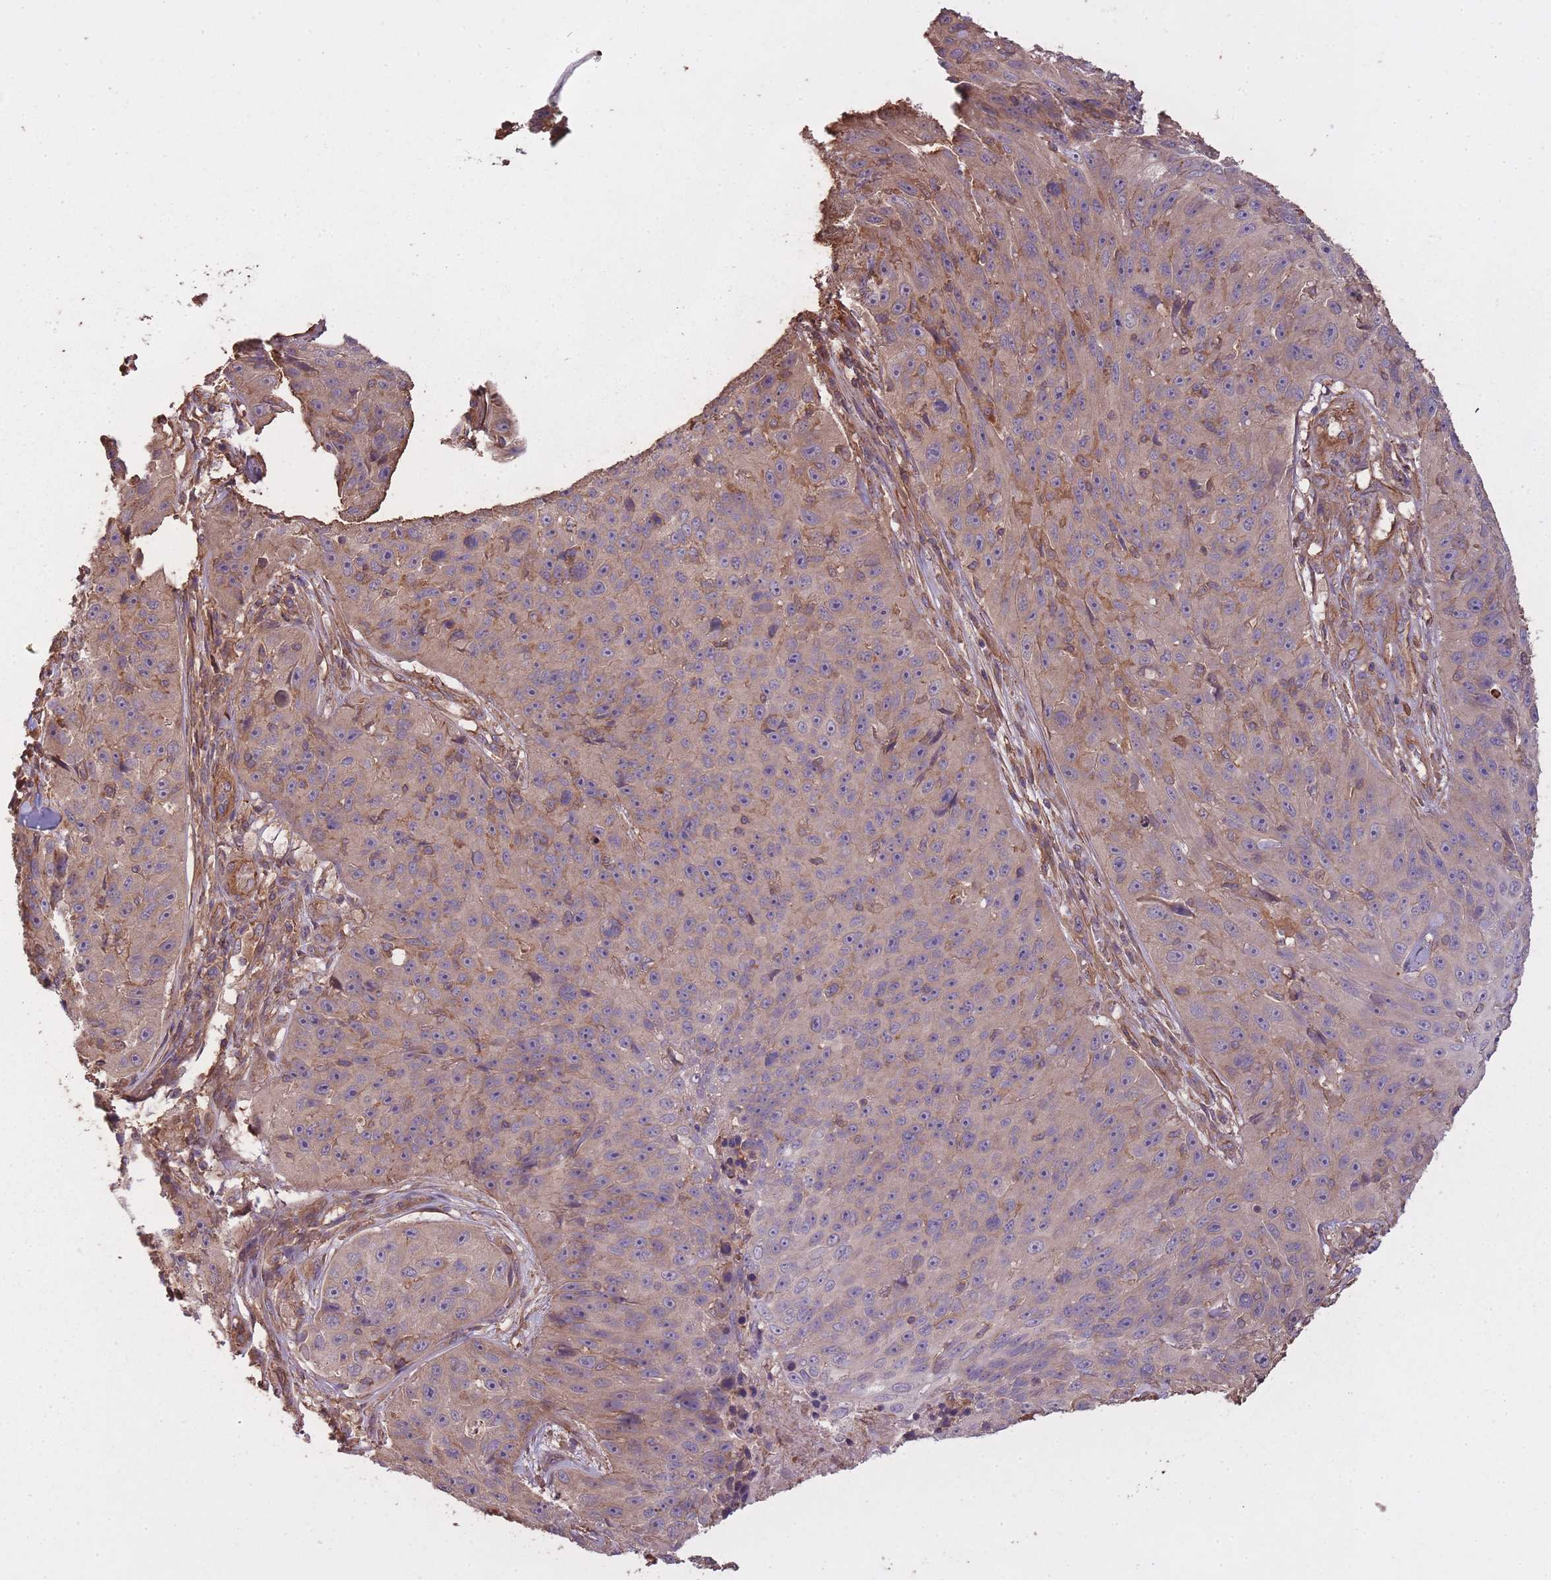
{"staining": {"intensity": "weak", "quantity": "25%-75%", "location": "cytoplasmic/membranous"}, "tissue": "skin cancer", "cell_type": "Tumor cells", "image_type": "cancer", "snomed": [{"axis": "morphology", "description": "Squamous cell carcinoma, NOS"}, {"axis": "topography", "description": "Skin"}], "caption": "Immunohistochemical staining of skin squamous cell carcinoma shows low levels of weak cytoplasmic/membranous protein staining in approximately 25%-75% of tumor cells. Nuclei are stained in blue.", "gene": "ARMH3", "patient": {"sex": "female", "age": 87}}